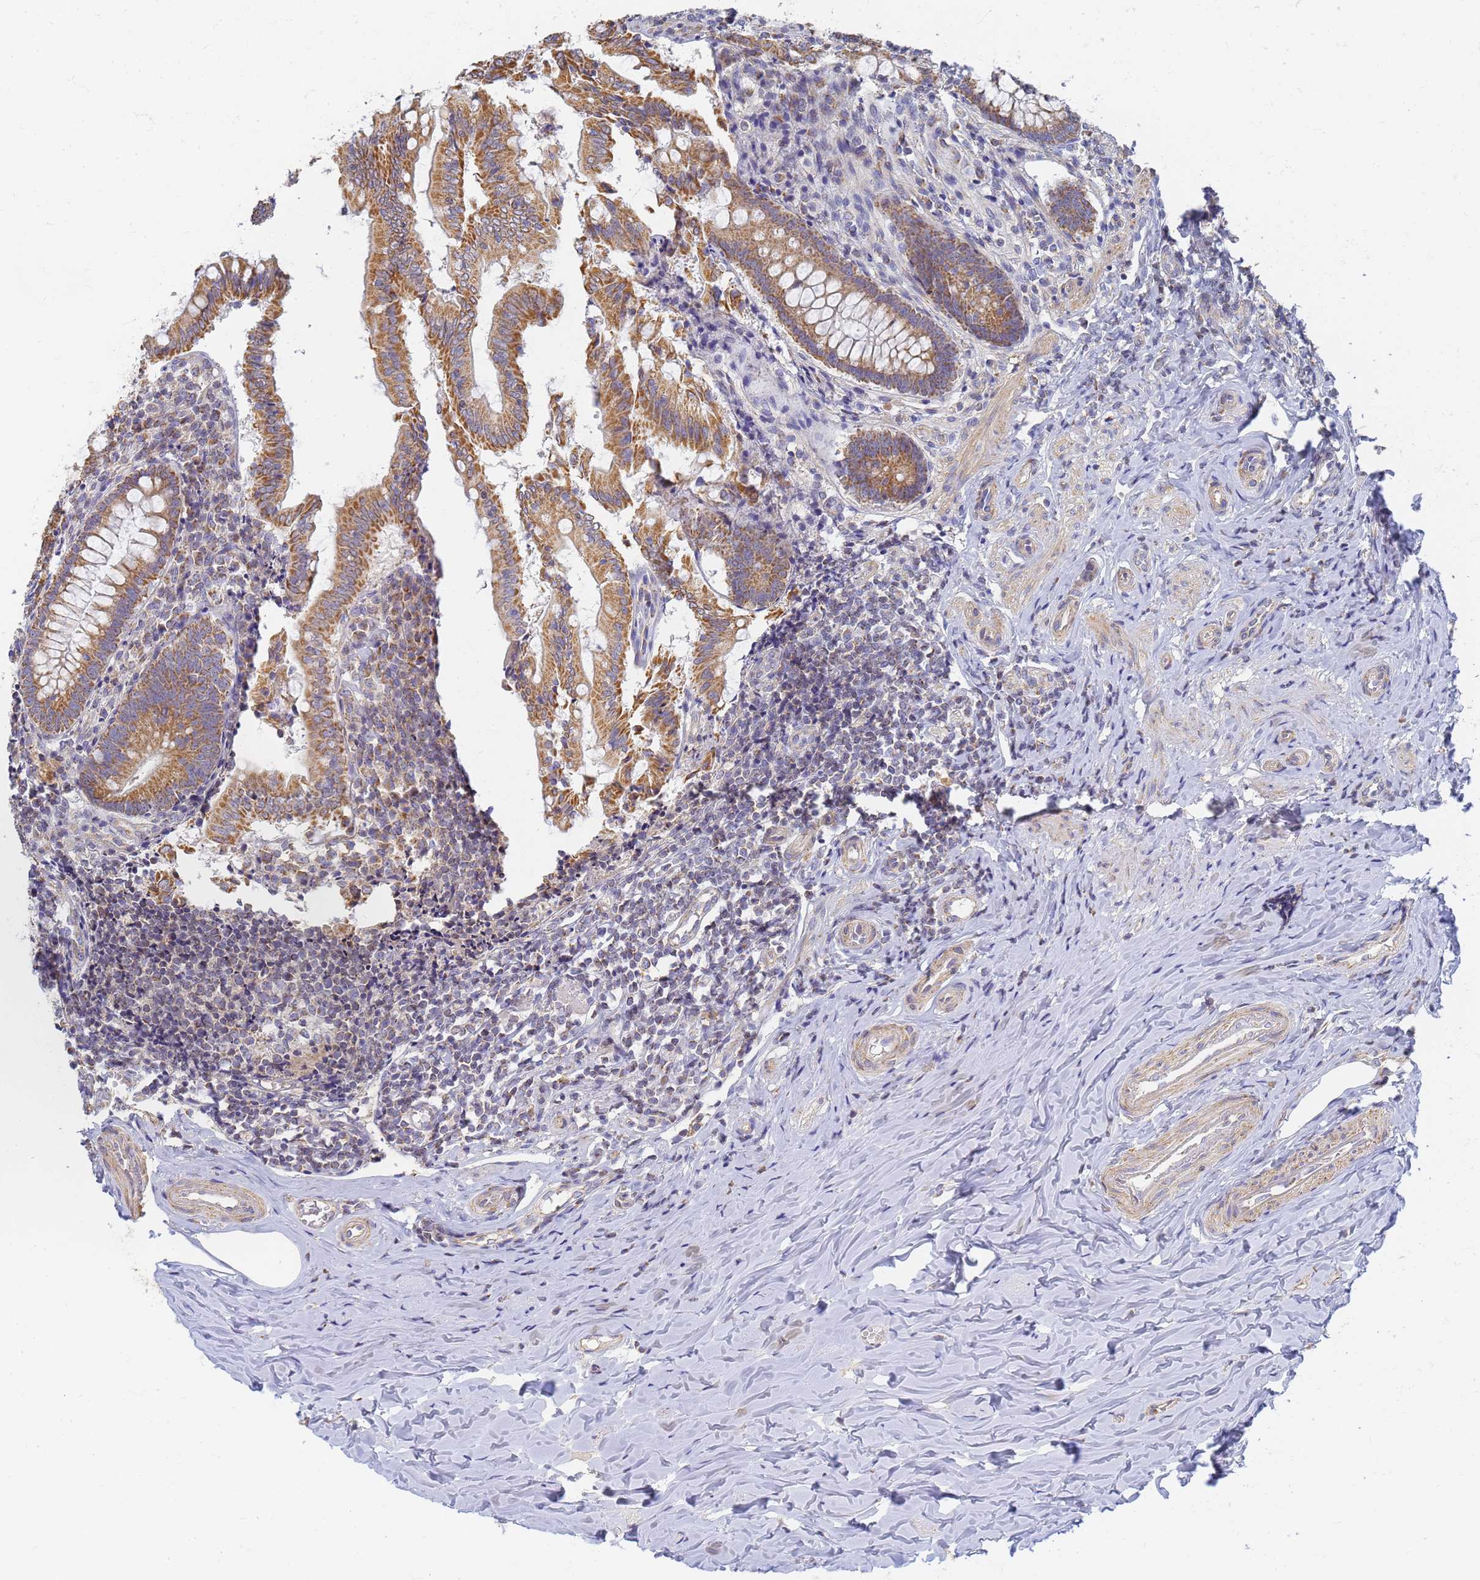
{"staining": {"intensity": "moderate", "quantity": ">75%", "location": "cytoplasmic/membranous"}, "tissue": "appendix", "cell_type": "Glandular cells", "image_type": "normal", "snomed": [{"axis": "morphology", "description": "Normal tissue, NOS"}, {"axis": "topography", "description": "Appendix"}], "caption": "Brown immunohistochemical staining in normal human appendix demonstrates moderate cytoplasmic/membranous positivity in approximately >75% of glandular cells.", "gene": "UTP23", "patient": {"sex": "female", "age": 33}}